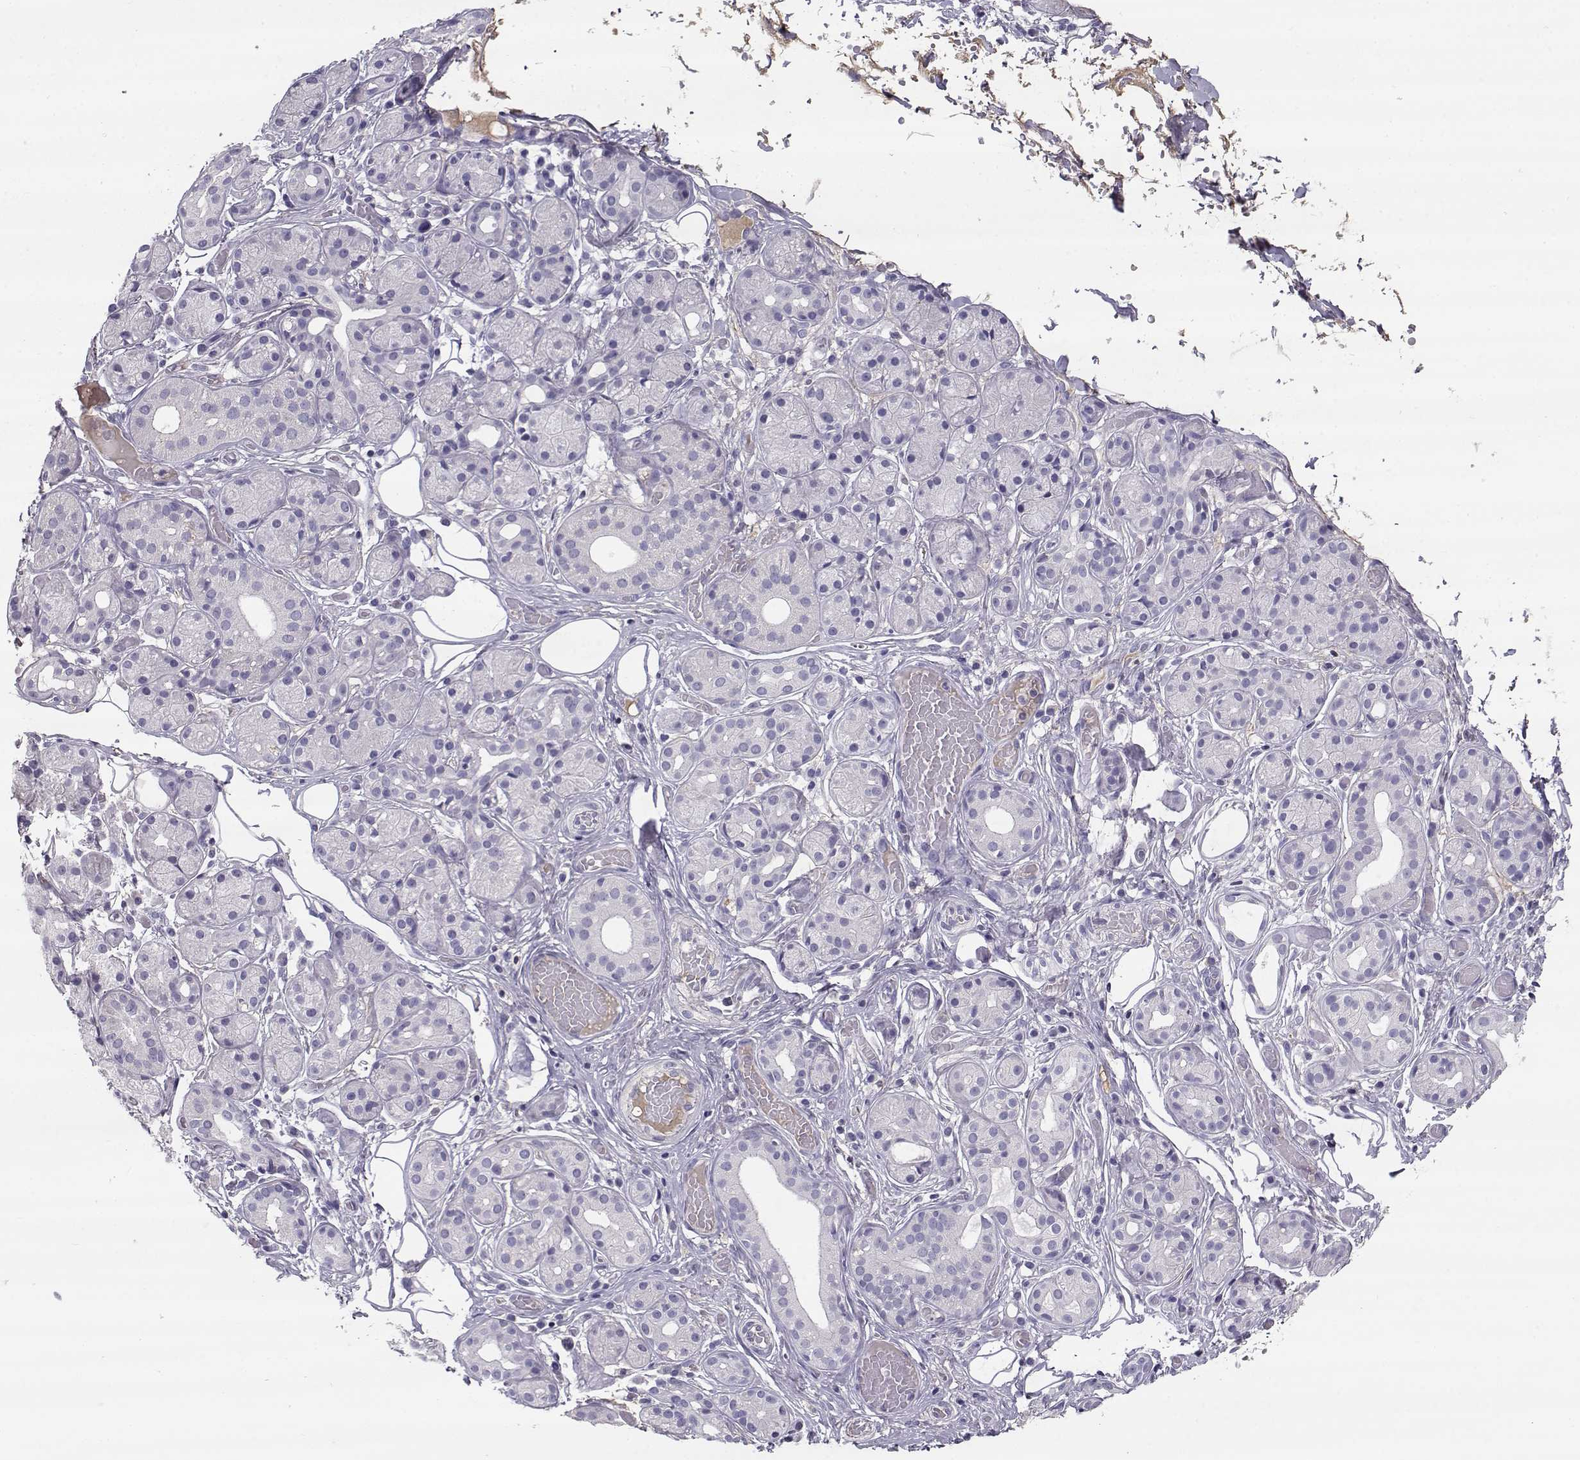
{"staining": {"intensity": "negative", "quantity": "none", "location": "none"}, "tissue": "salivary gland", "cell_type": "Glandular cells", "image_type": "normal", "snomed": [{"axis": "morphology", "description": "Normal tissue, NOS"}, {"axis": "topography", "description": "Salivary gland"}, {"axis": "topography", "description": "Peripheral nerve tissue"}], "caption": "The immunohistochemistry (IHC) micrograph has no significant positivity in glandular cells of salivary gland. (DAB immunohistochemistry visualized using brightfield microscopy, high magnification).", "gene": "SLCO6A1", "patient": {"sex": "male", "age": 71}}